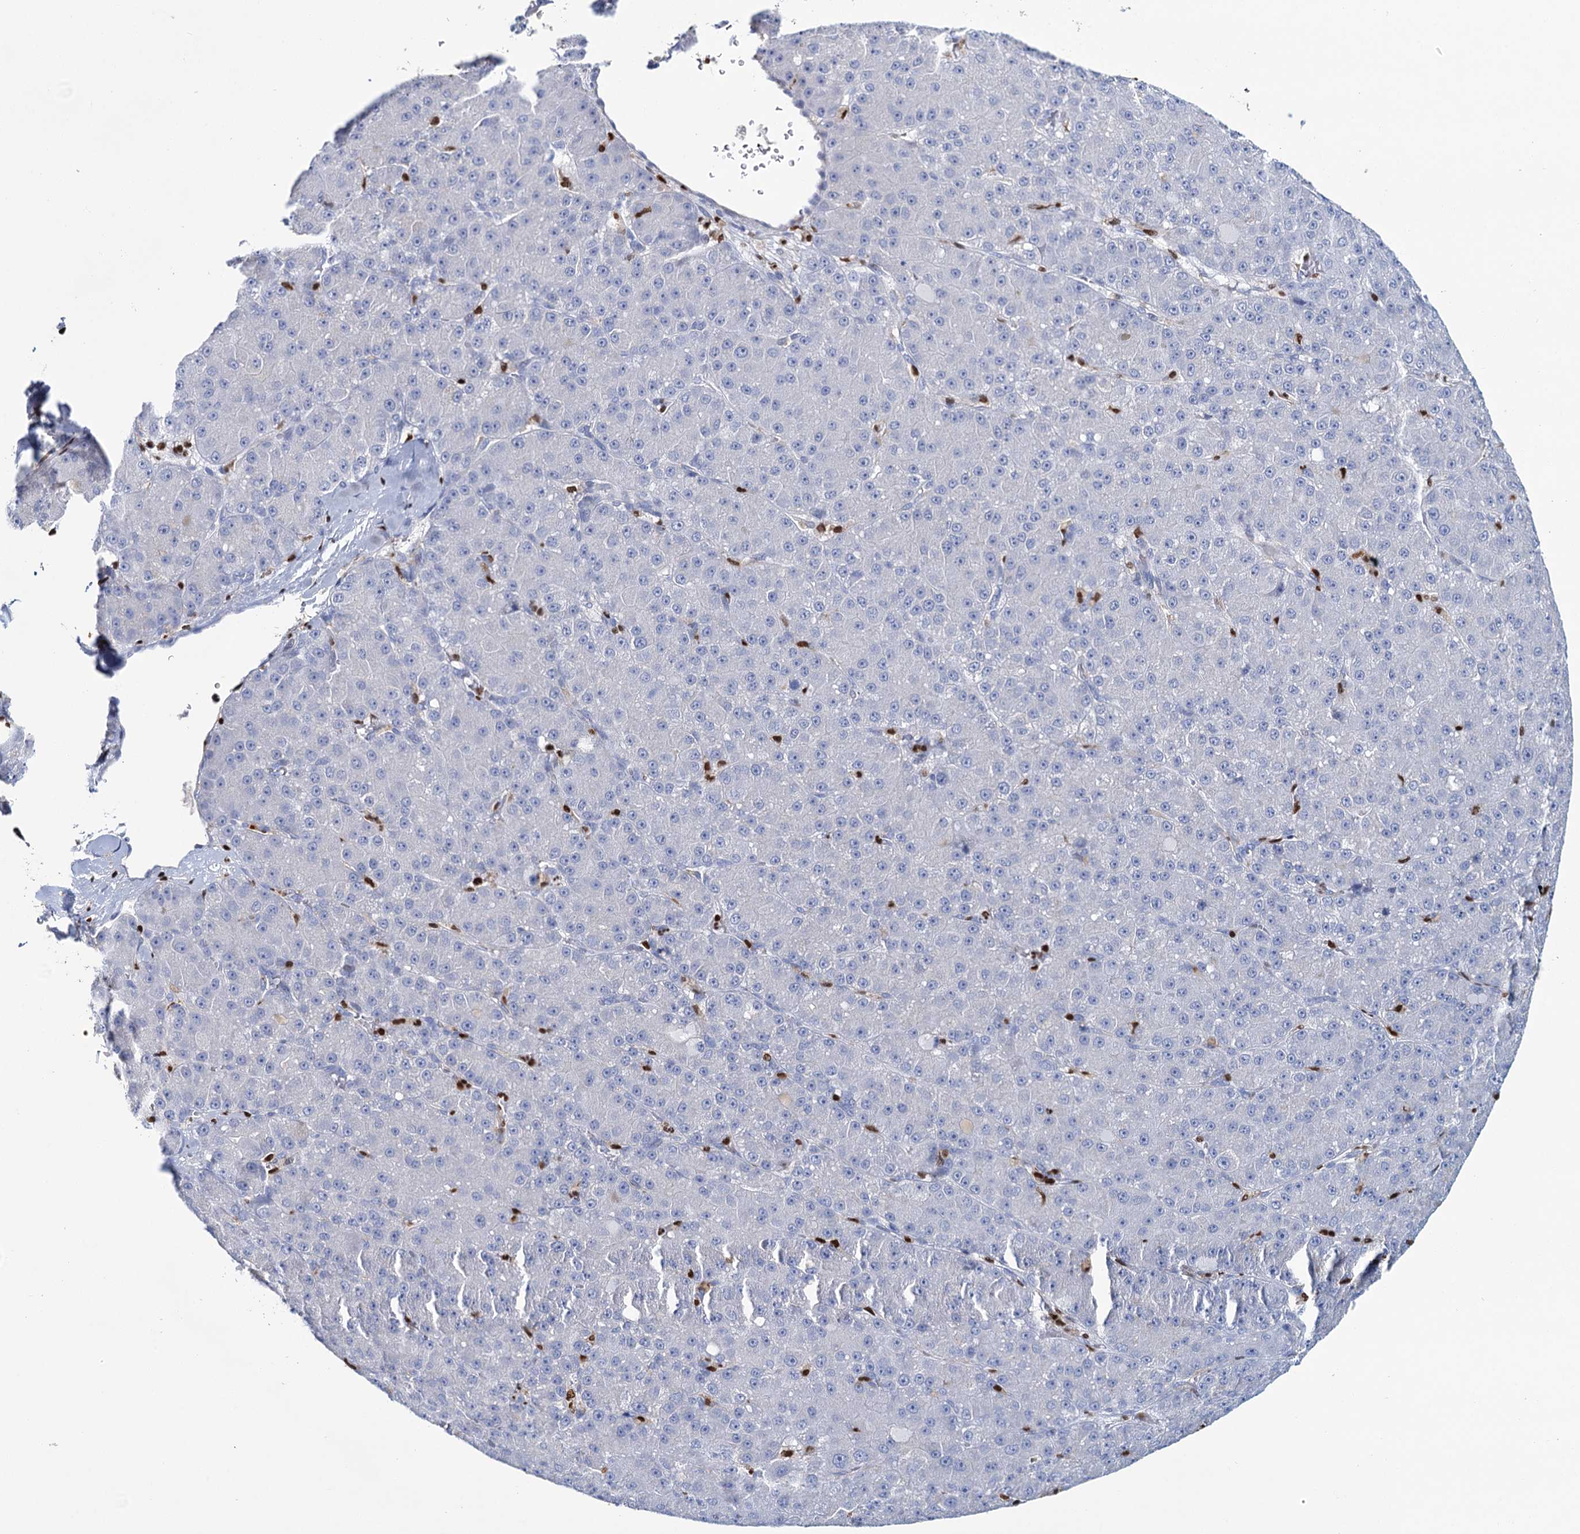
{"staining": {"intensity": "negative", "quantity": "none", "location": "none"}, "tissue": "liver cancer", "cell_type": "Tumor cells", "image_type": "cancer", "snomed": [{"axis": "morphology", "description": "Carcinoma, Hepatocellular, NOS"}, {"axis": "topography", "description": "Liver"}], "caption": "A high-resolution micrograph shows immunohistochemistry staining of liver hepatocellular carcinoma, which shows no significant expression in tumor cells.", "gene": "CELF2", "patient": {"sex": "male", "age": 67}}